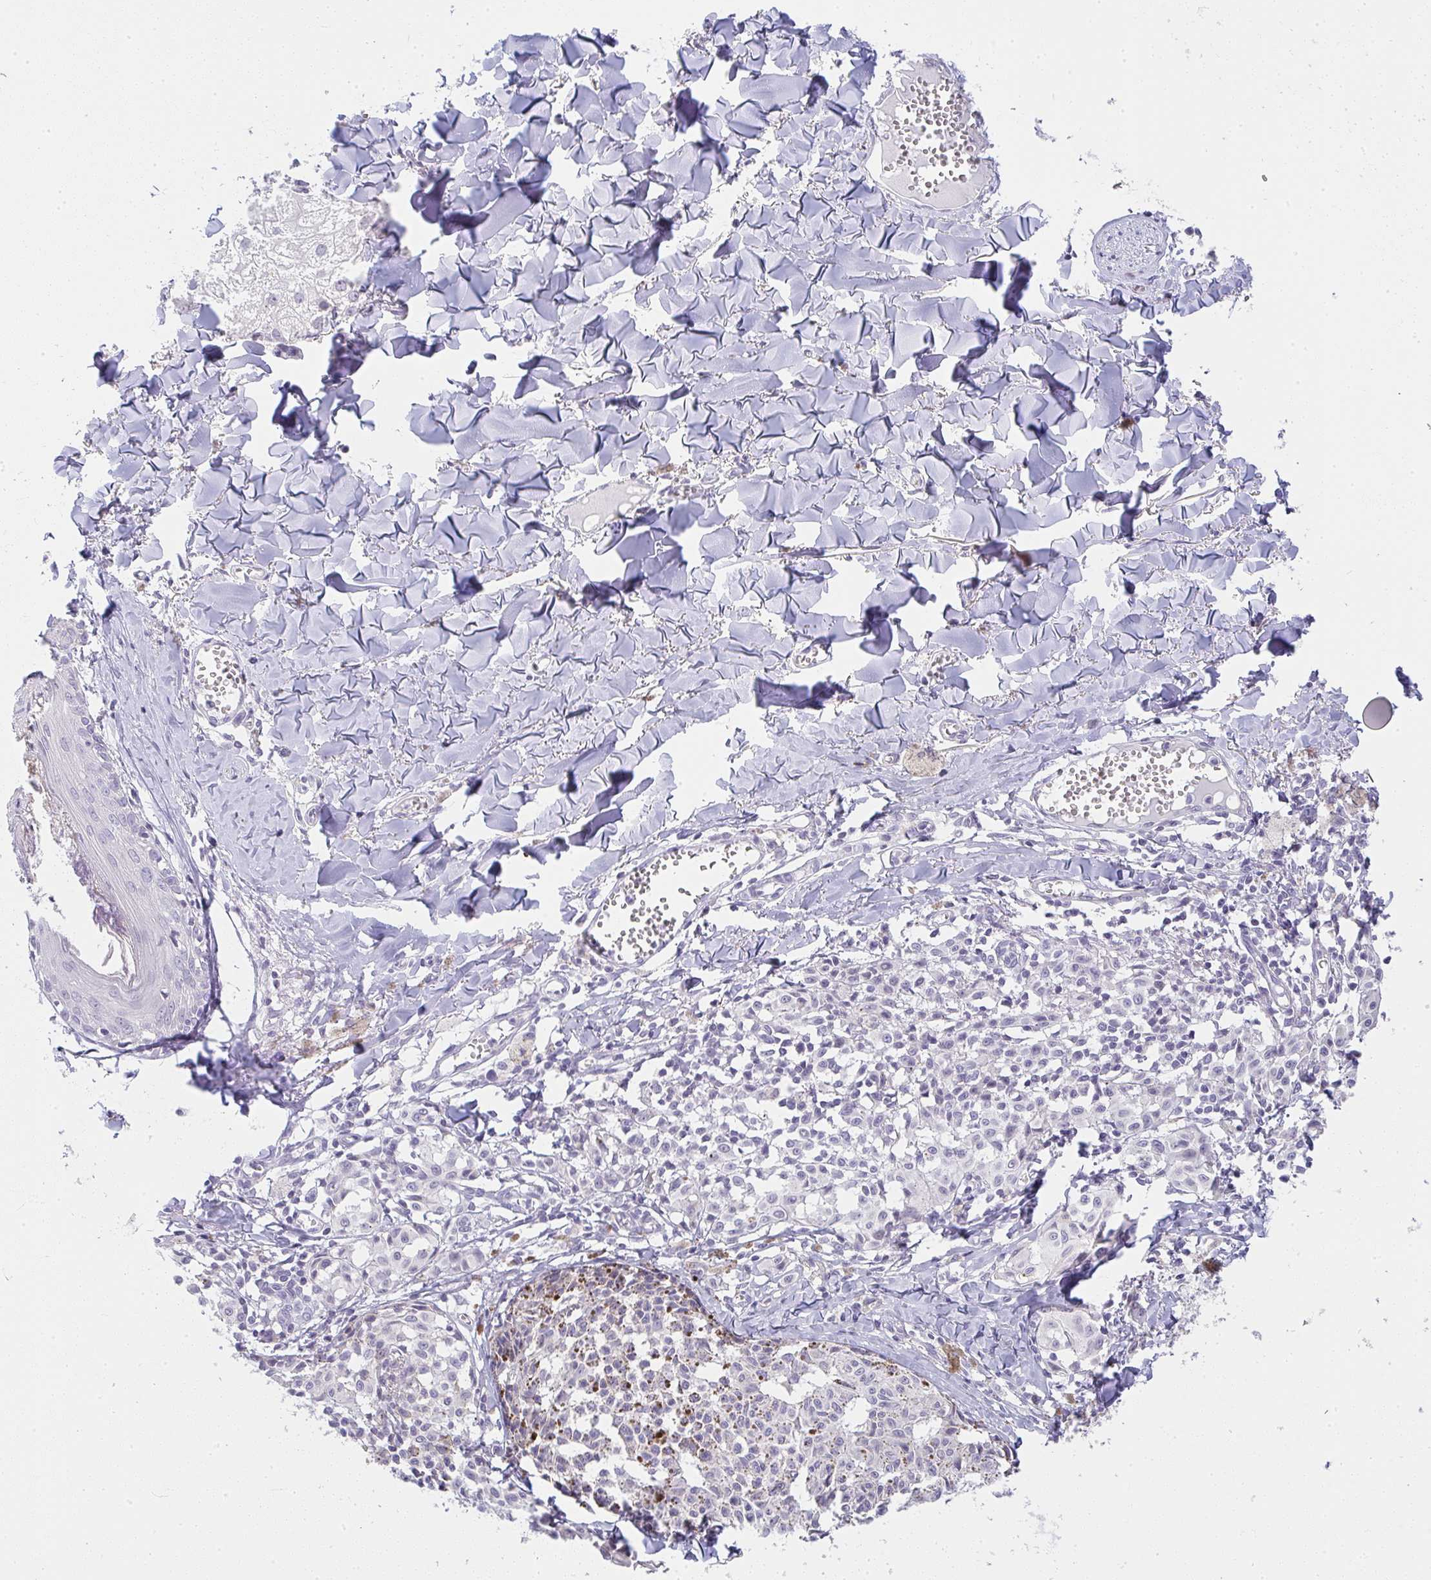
{"staining": {"intensity": "negative", "quantity": "none", "location": "none"}, "tissue": "melanoma", "cell_type": "Tumor cells", "image_type": "cancer", "snomed": [{"axis": "morphology", "description": "Malignant melanoma, NOS"}, {"axis": "topography", "description": "Skin"}], "caption": "Tumor cells are negative for protein expression in human melanoma.", "gene": "CACNA1S", "patient": {"sex": "female", "age": 43}}